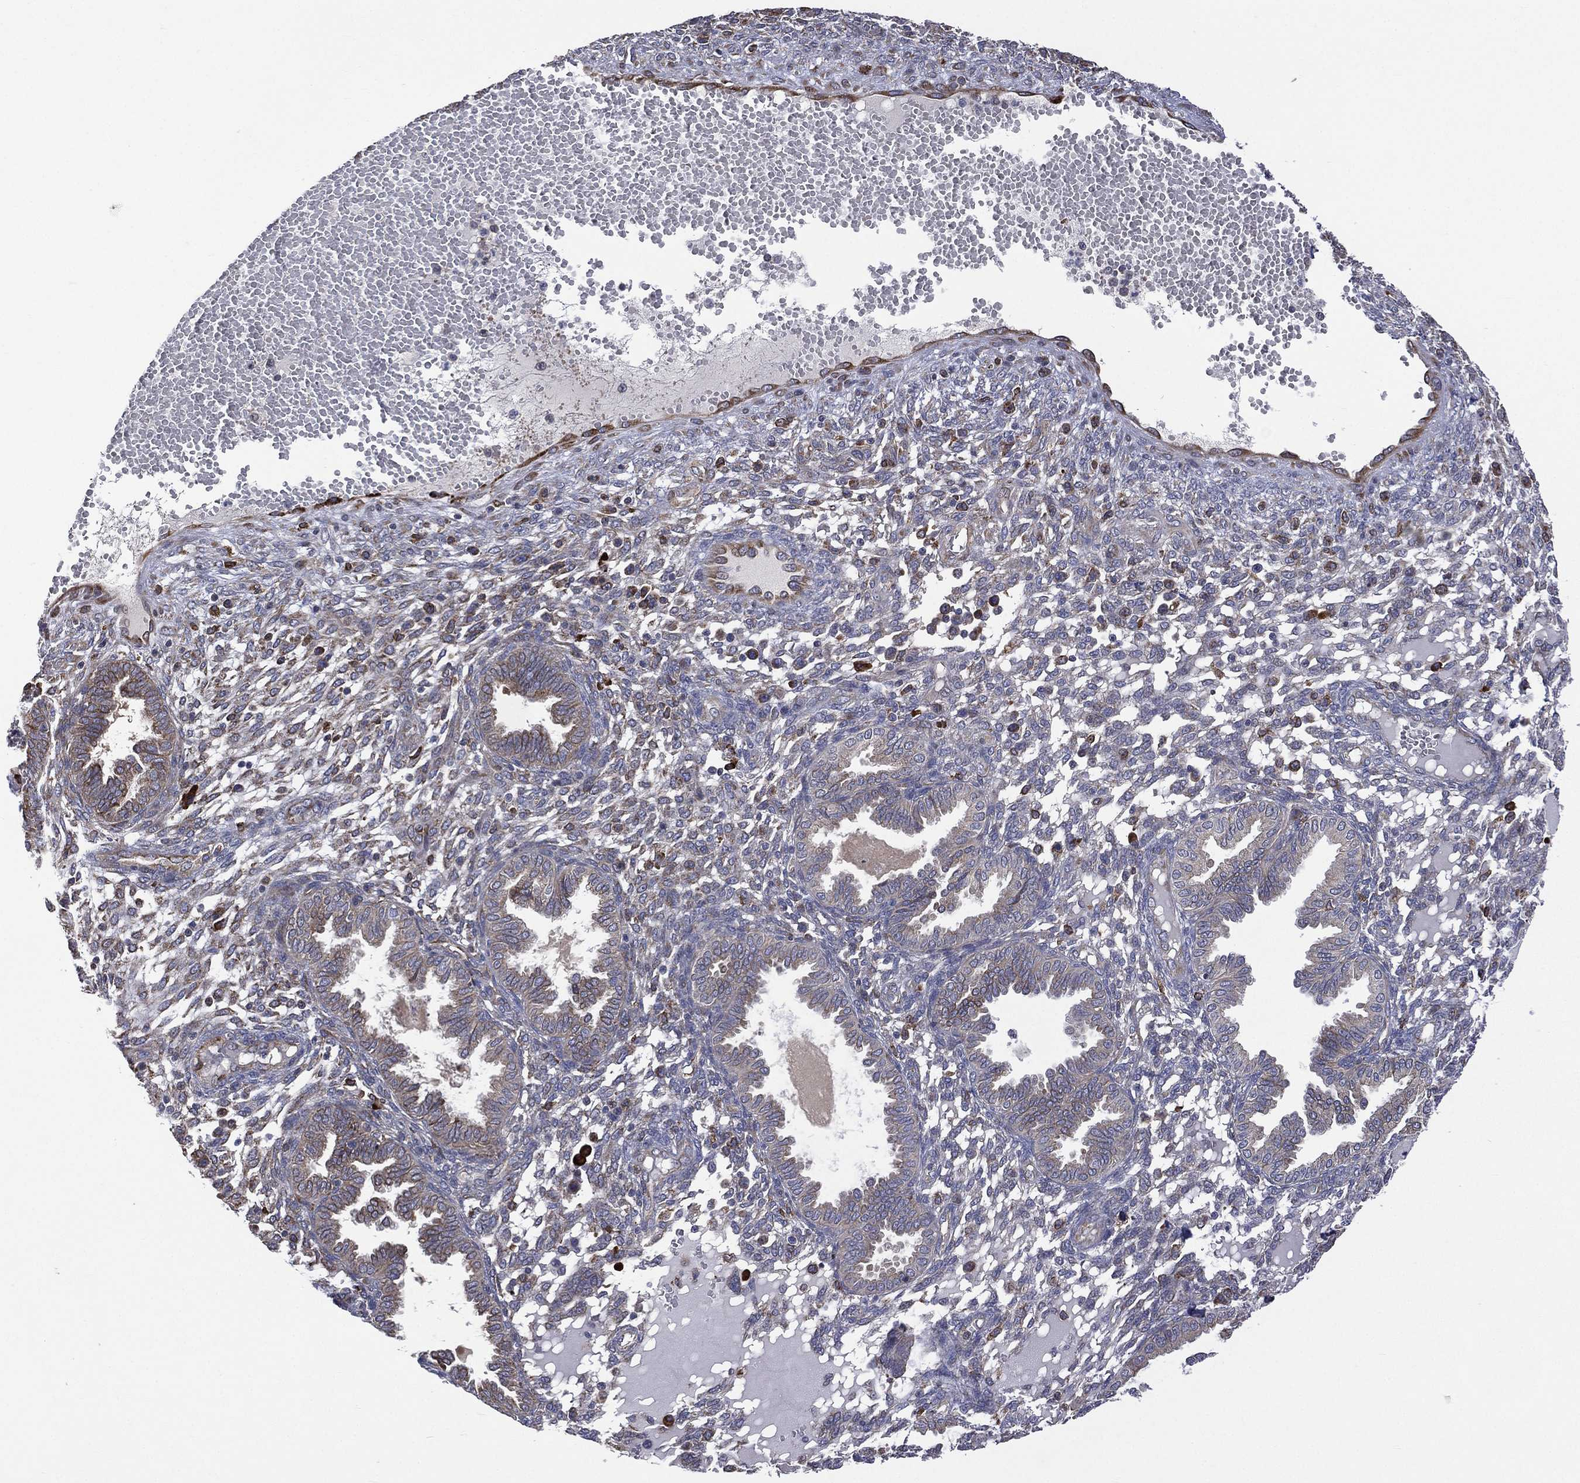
{"staining": {"intensity": "negative", "quantity": "none", "location": "none"}, "tissue": "endometrium", "cell_type": "Cells in endometrial stroma", "image_type": "normal", "snomed": [{"axis": "morphology", "description": "Normal tissue, NOS"}, {"axis": "topography", "description": "Endometrium"}], "caption": "Immunohistochemistry (IHC) of unremarkable endometrium shows no expression in cells in endometrial stroma. (Brightfield microscopy of DAB IHC at high magnification).", "gene": "C20orf96", "patient": {"sex": "female", "age": 42}}